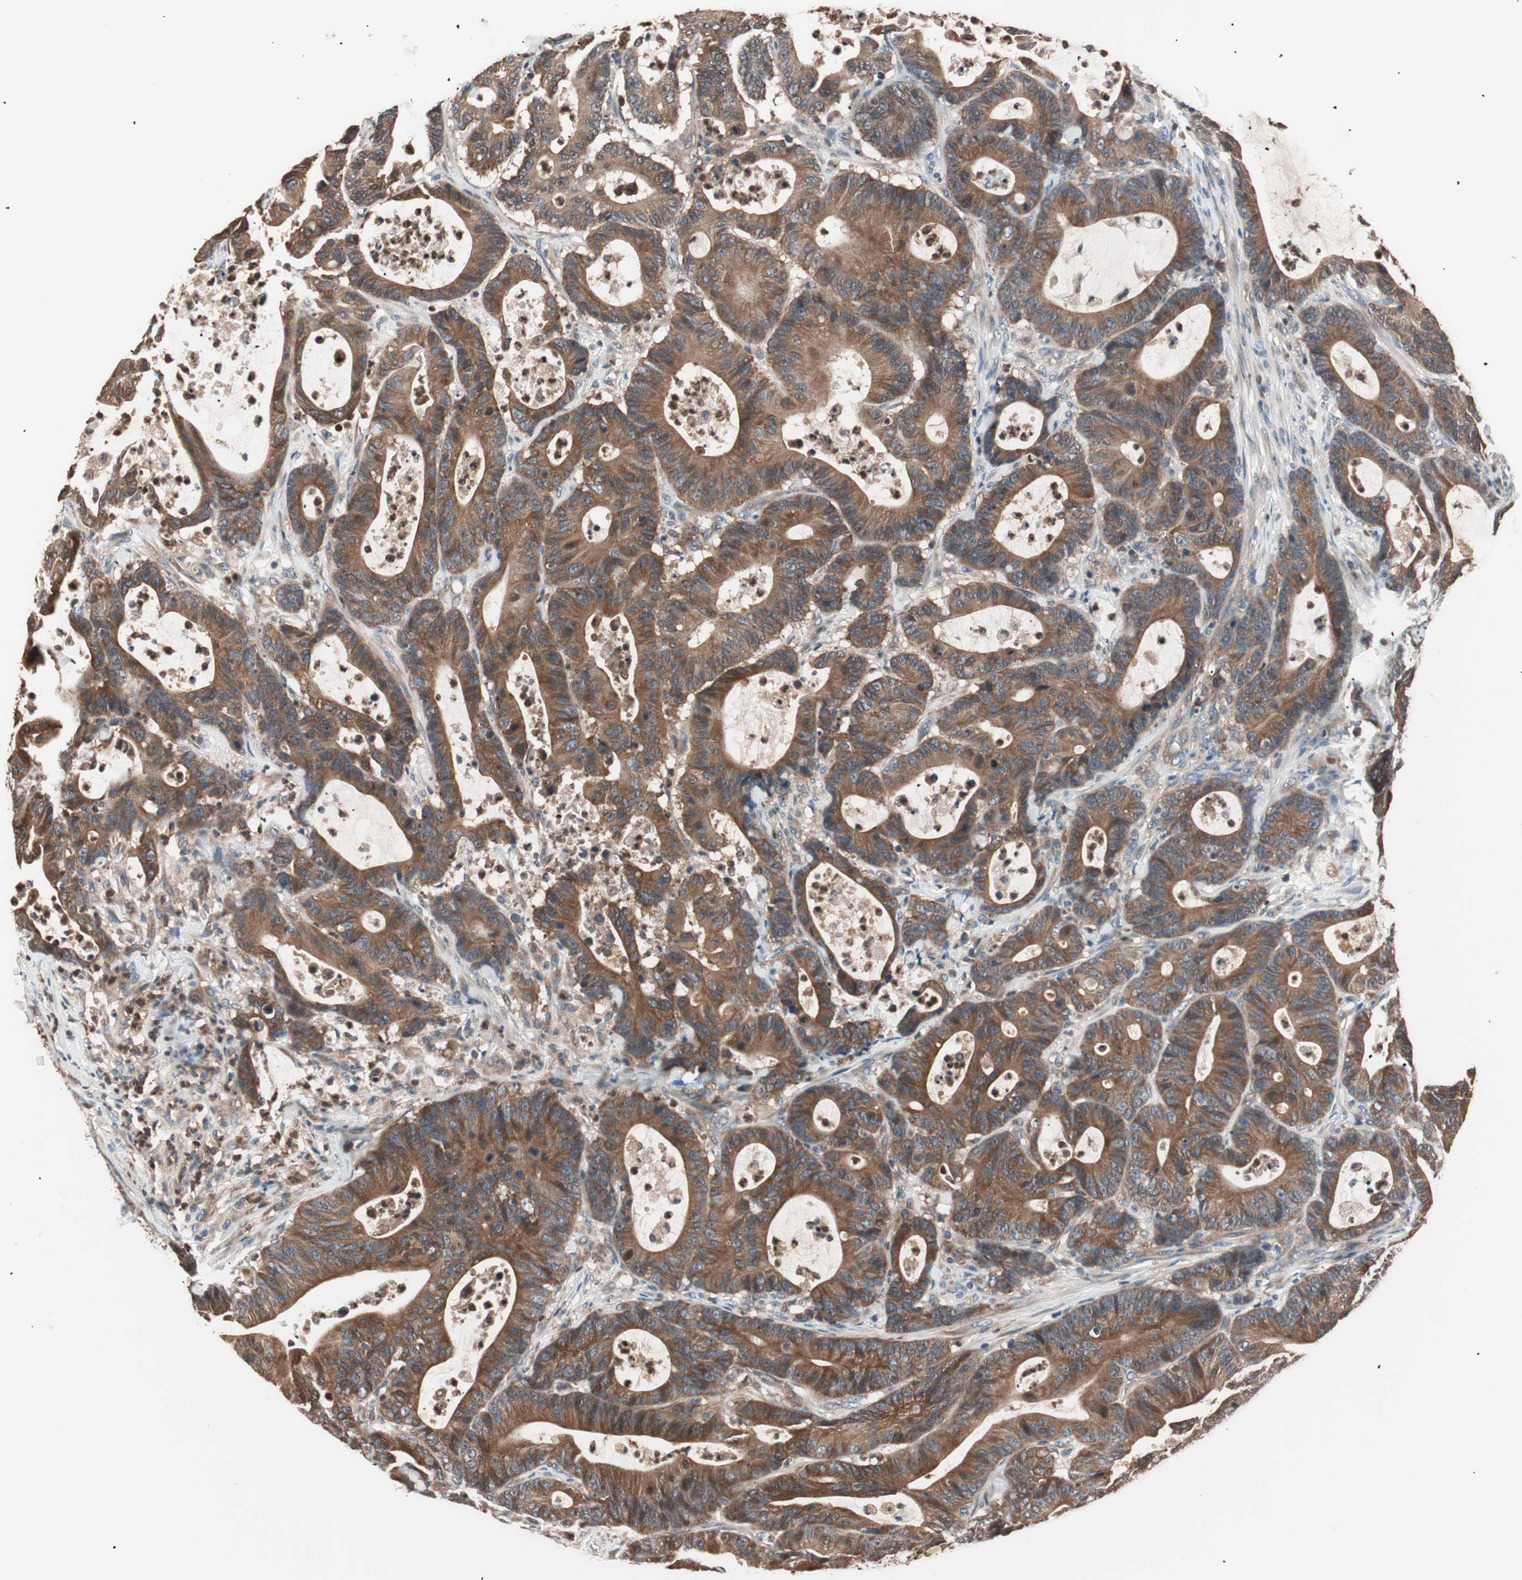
{"staining": {"intensity": "strong", "quantity": ">75%", "location": "cytoplasmic/membranous"}, "tissue": "colorectal cancer", "cell_type": "Tumor cells", "image_type": "cancer", "snomed": [{"axis": "morphology", "description": "Adenocarcinoma, NOS"}, {"axis": "topography", "description": "Colon"}], "caption": "Colorectal cancer (adenocarcinoma) stained for a protein shows strong cytoplasmic/membranous positivity in tumor cells.", "gene": "TSG101", "patient": {"sex": "female", "age": 84}}